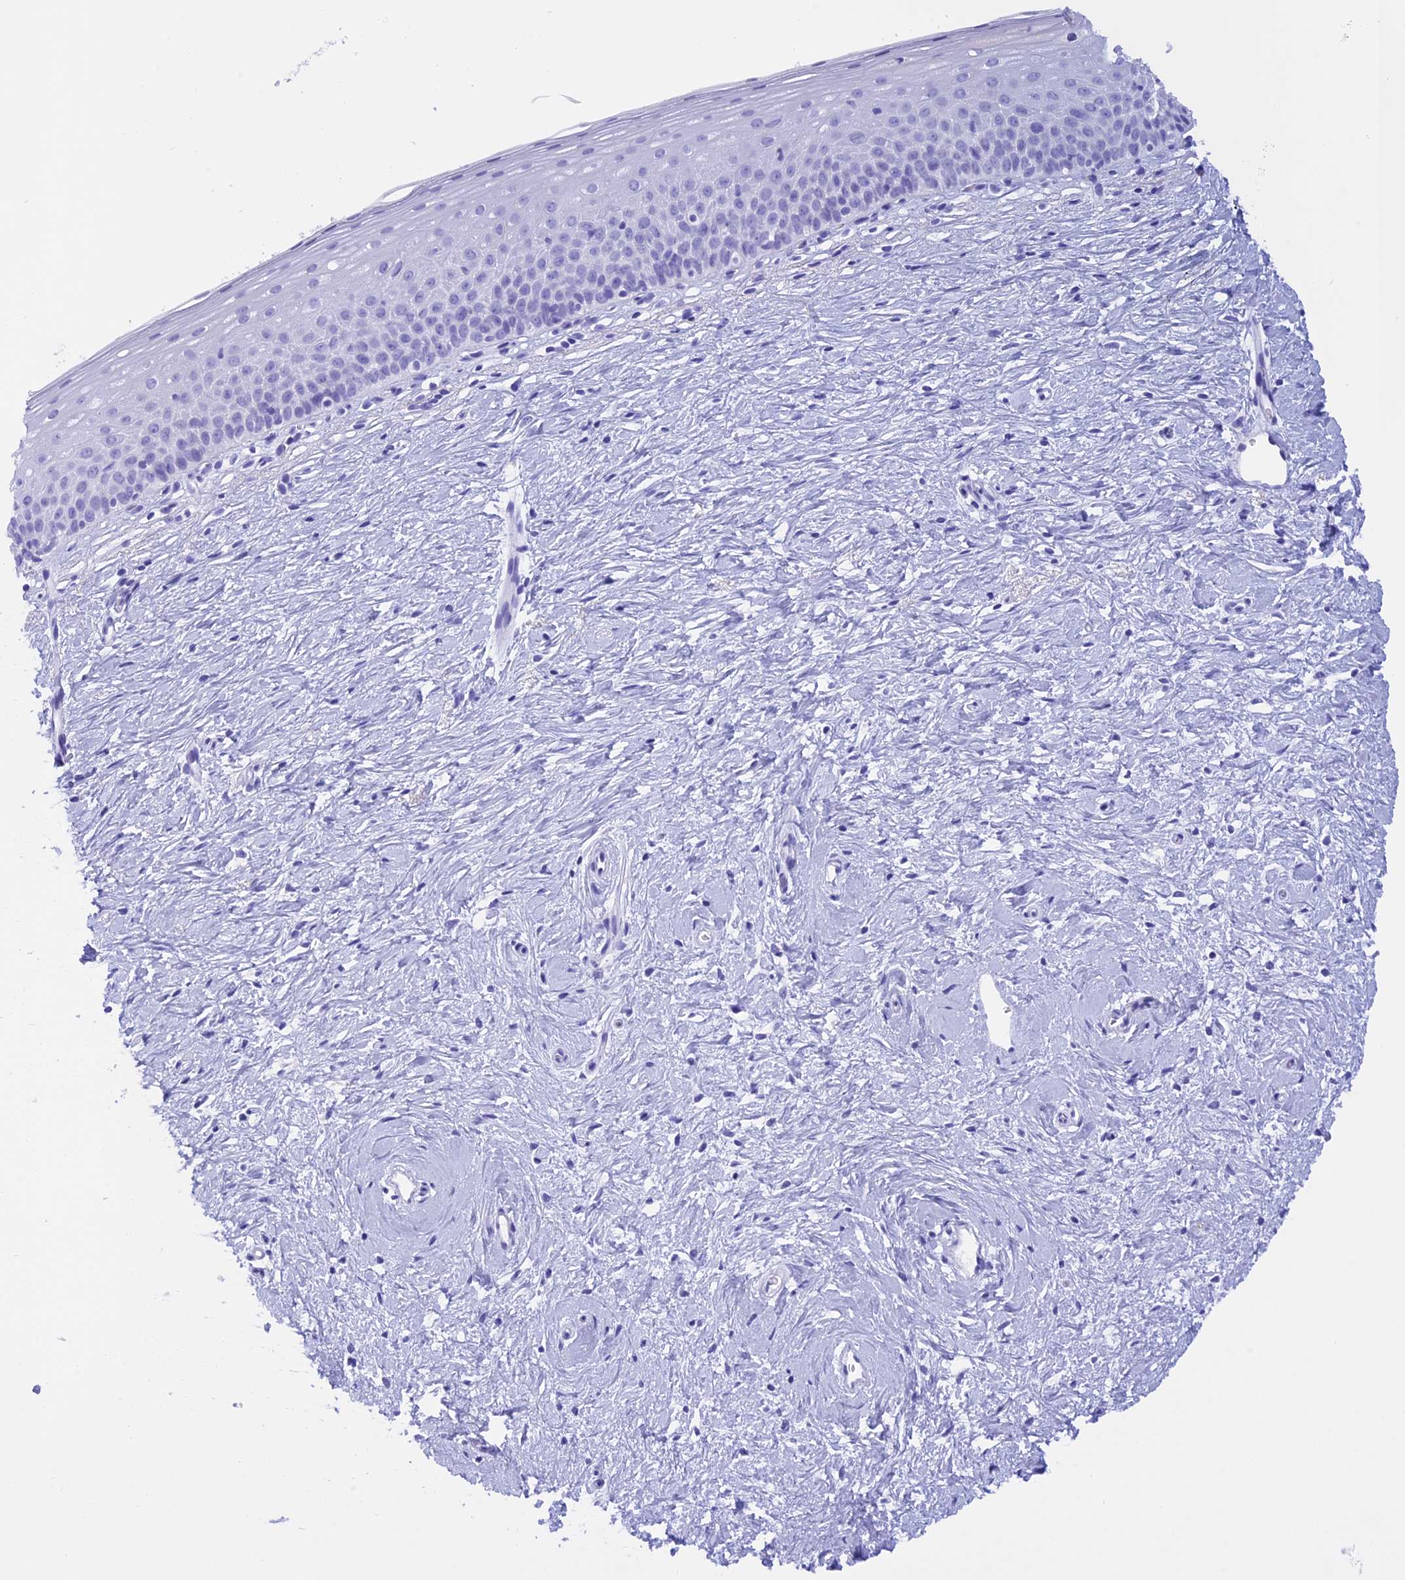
{"staining": {"intensity": "negative", "quantity": "none", "location": "none"}, "tissue": "cervix", "cell_type": "Glandular cells", "image_type": "normal", "snomed": [{"axis": "morphology", "description": "Normal tissue, NOS"}, {"axis": "topography", "description": "Cervix"}], "caption": "Immunohistochemistry histopathology image of unremarkable cervix: cervix stained with DAB demonstrates no significant protein staining in glandular cells. Brightfield microscopy of IHC stained with DAB (brown) and hematoxylin (blue), captured at high magnification.", "gene": "BRI3", "patient": {"sex": "female", "age": 57}}